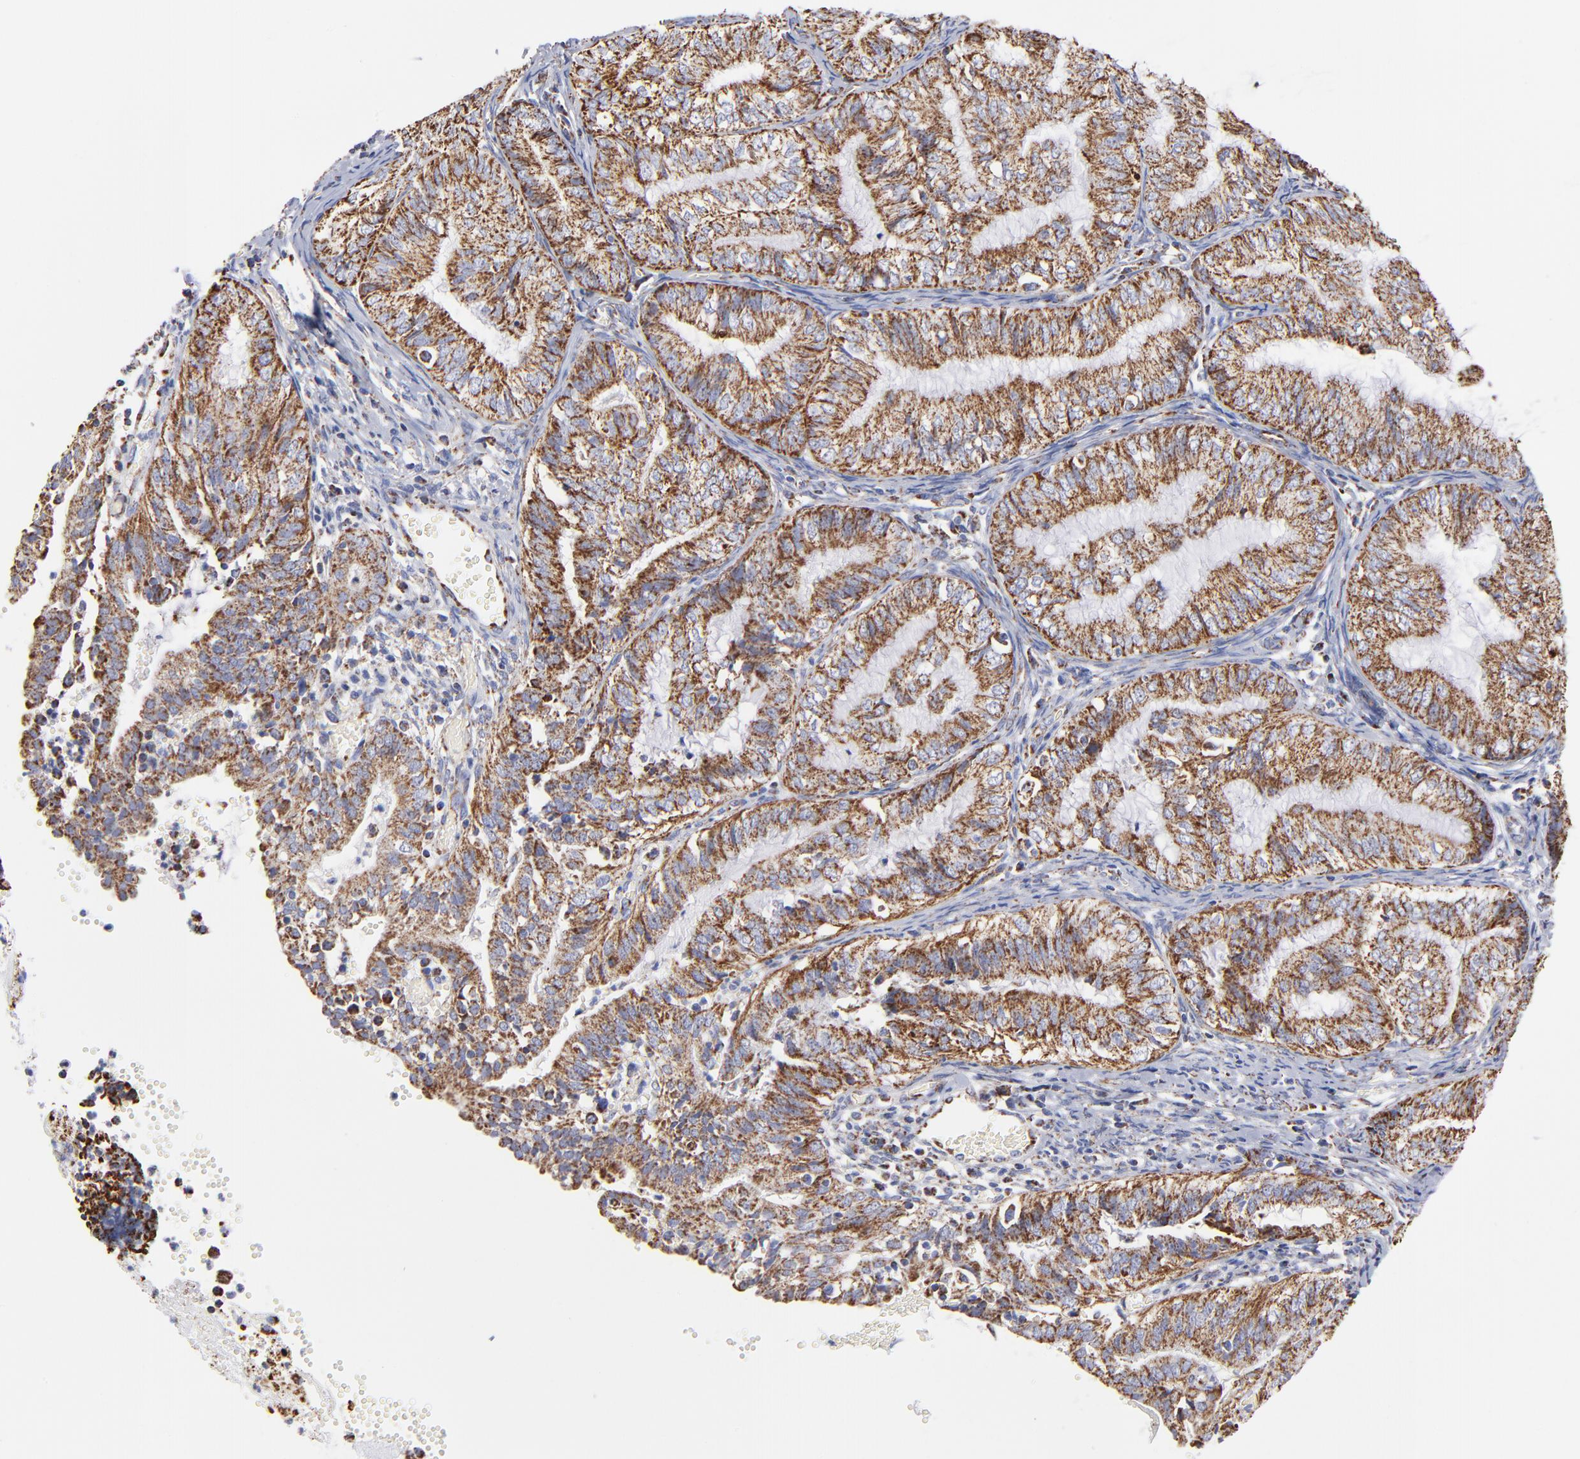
{"staining": {"intensity": "strong", "quantity": ">75%", "location": "cytoplasmic/membranous"}, "tissue": "endometrial cancer", "cell_type": "Tumor cells", "image_type": "cancer", "snomed": [{"axis": "morphology", "description": "Adenocarcinoma, NOS"}, {"axis": "topography", "description": "Endometrium"}], "caption": "Human endometrial adenocarcinoma stained for a protein (brown) displays strong cytoplasmic/membranous positive staining in about >75% of tumor cells.", "gene": "PHB1", "patient": {"sex": "female", "age": 66}}